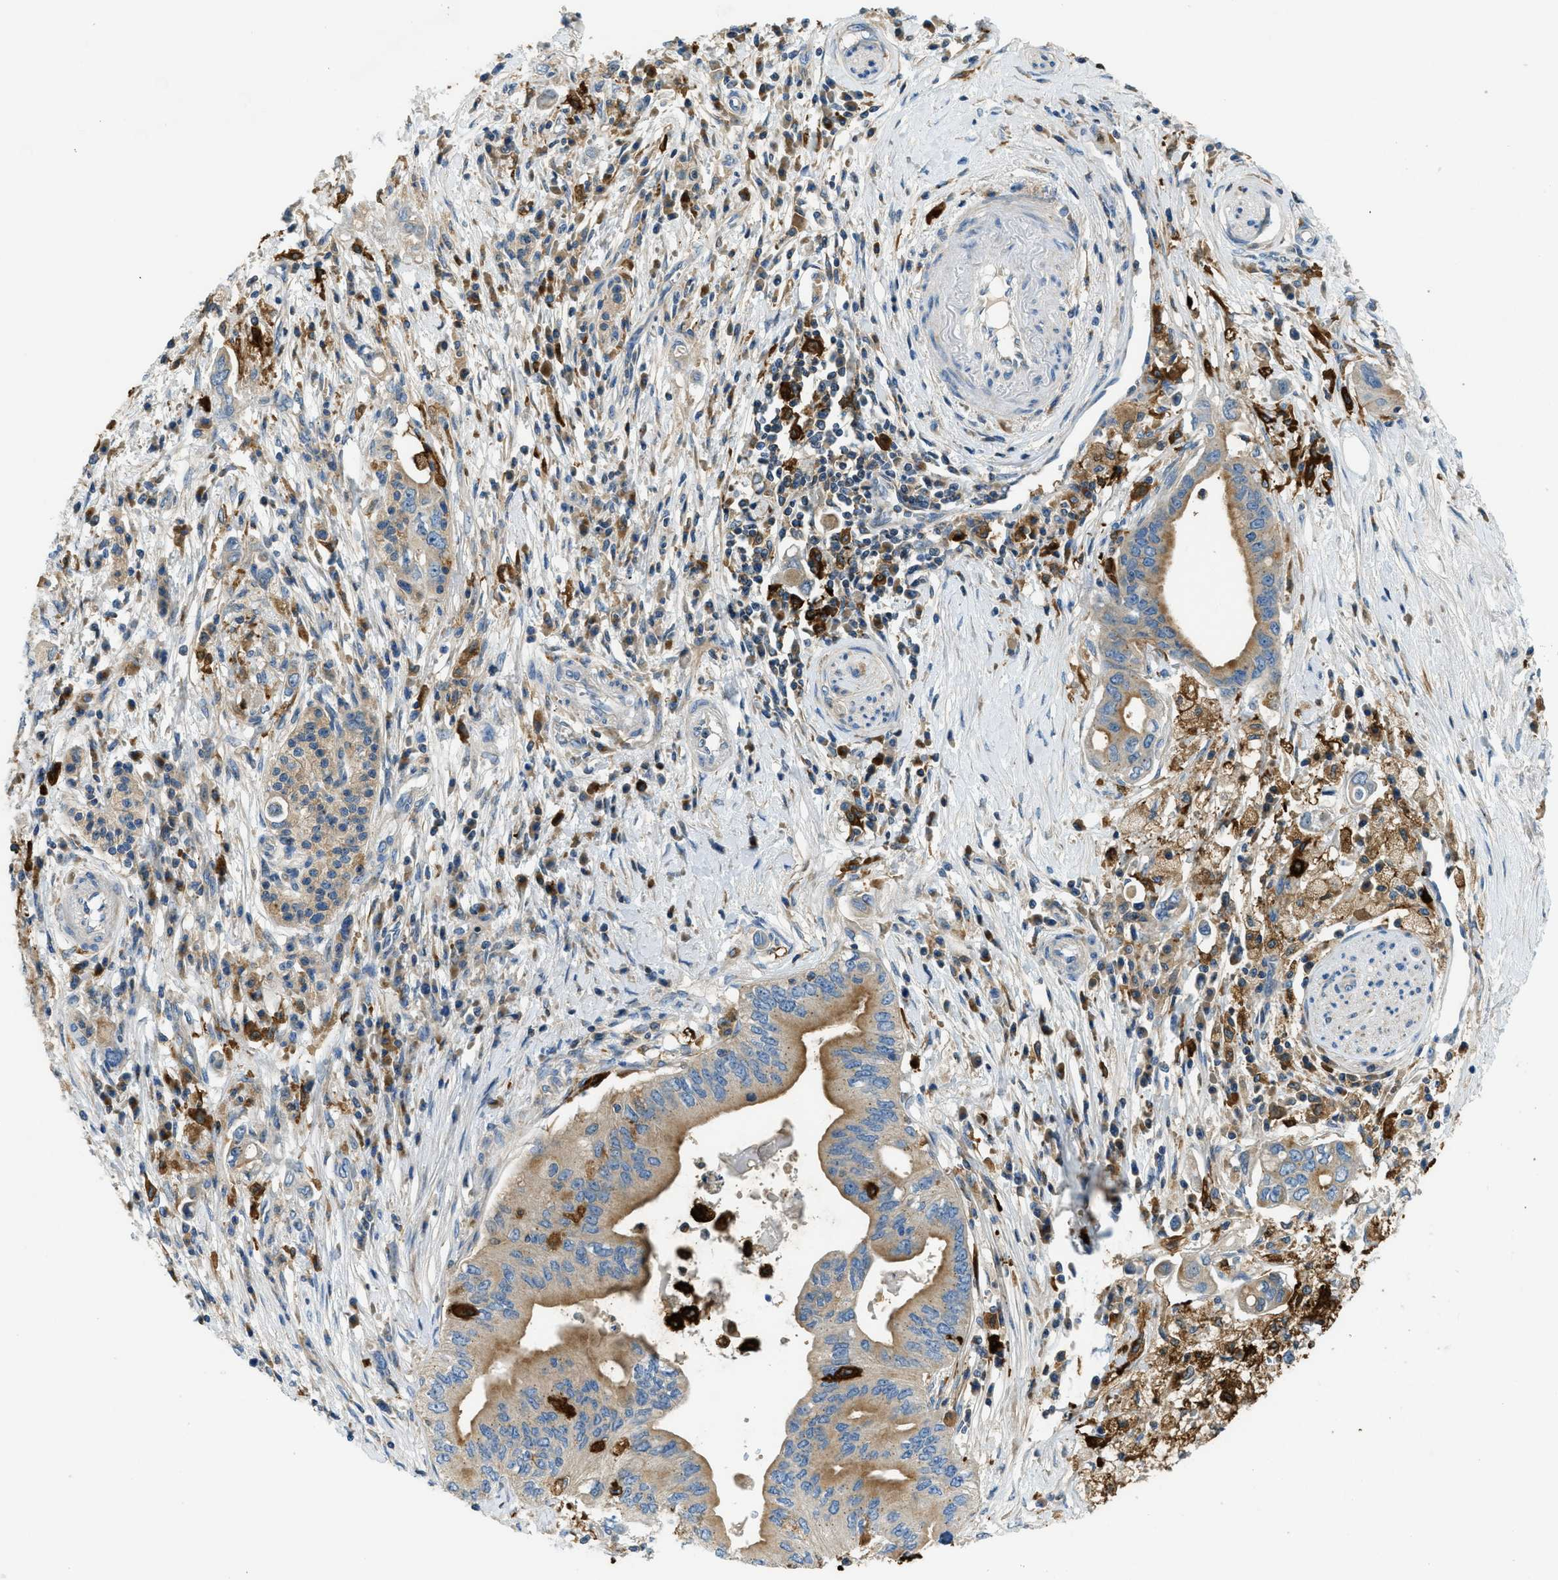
{"staining": {"intensity": "weak", "quantity": ">75%", "location": "cytoplasmic/membranous"}, "tissue": "pancreatic cancer", "cell_type": "Tumor cells", "image_type": "cancer", "snomed": [{"axis": "morphology", "description": "Adenocarcinoma, NOS"}, {"axis": "topography", "description": "Pancreas"}], "caption": "DAB (3,3'-diaminobenzidine) immunohistochemical staining of human pancreatic adenocarcinoma demonstrates weak cytoplasmic/membranous protein positivity in approximately >75% of tumor cells.", "gene": "RFFL", "patient": {"sex": "female", "age": 73}}